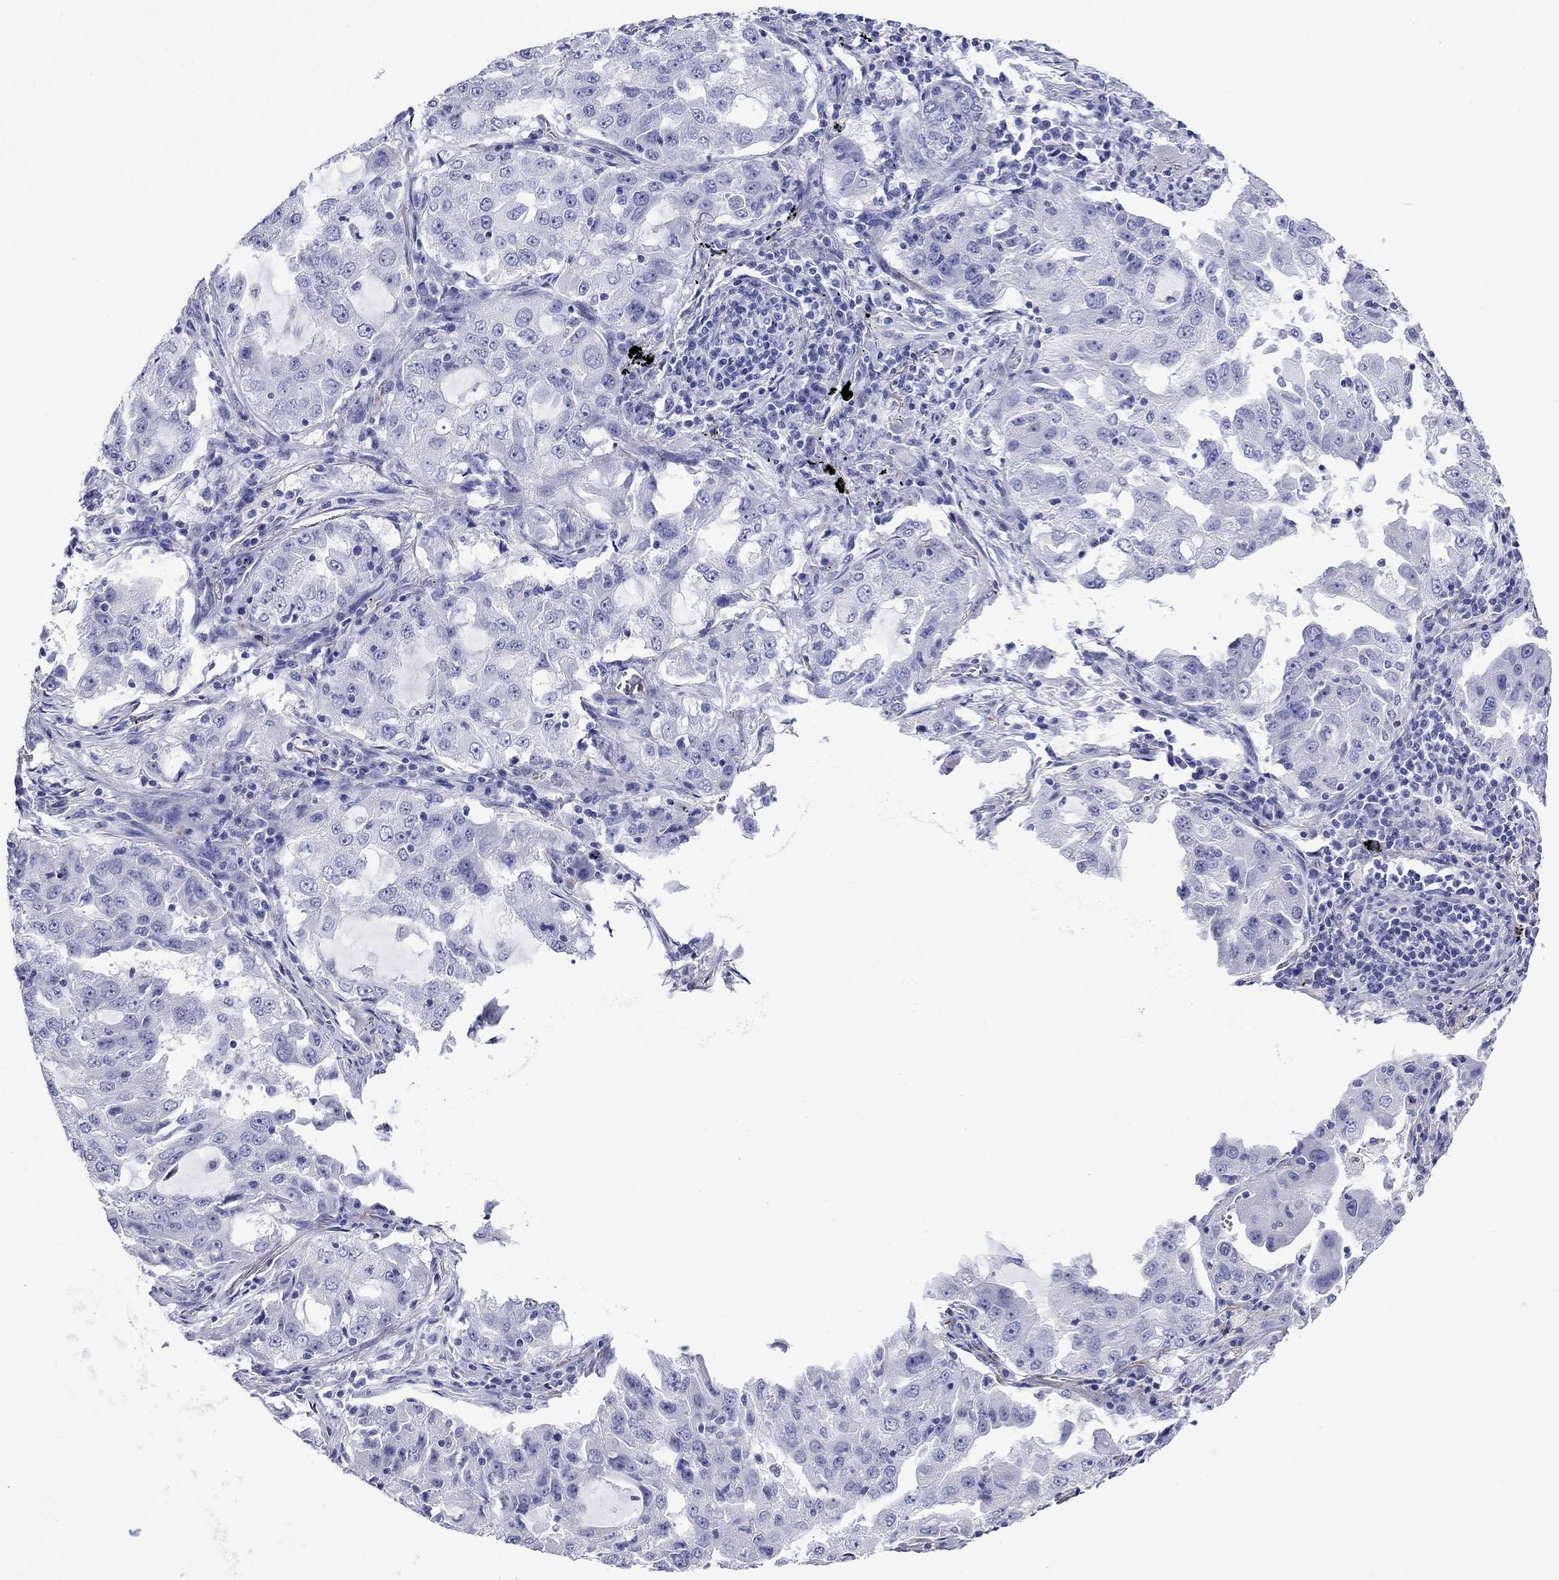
{"staining": {"intensity": "negative", "quantity": "none", "location": "none"}, "tissue": "lung cancer", "cell_type": "Tumor cells", "image_type": "cancer", "snomed": [{"axis": "morphology", "description": "Adenocarcinoma, NOS"}, {"axis": "topography", "description": "Lung"}], "caption": "An immunohistochemistry (IHC) histopathology image of adenocarcinoma (lung) is shown. There is no staining in tumor cells of adenocarcinoma (lung). (DAB (3,3'-diaminobenzidine) immunohistochemistry (IHC) visualized using brightfield microscopy, high magnification).", "gene": "ROM1", "patient": {"sex": "female", "age": 61}}